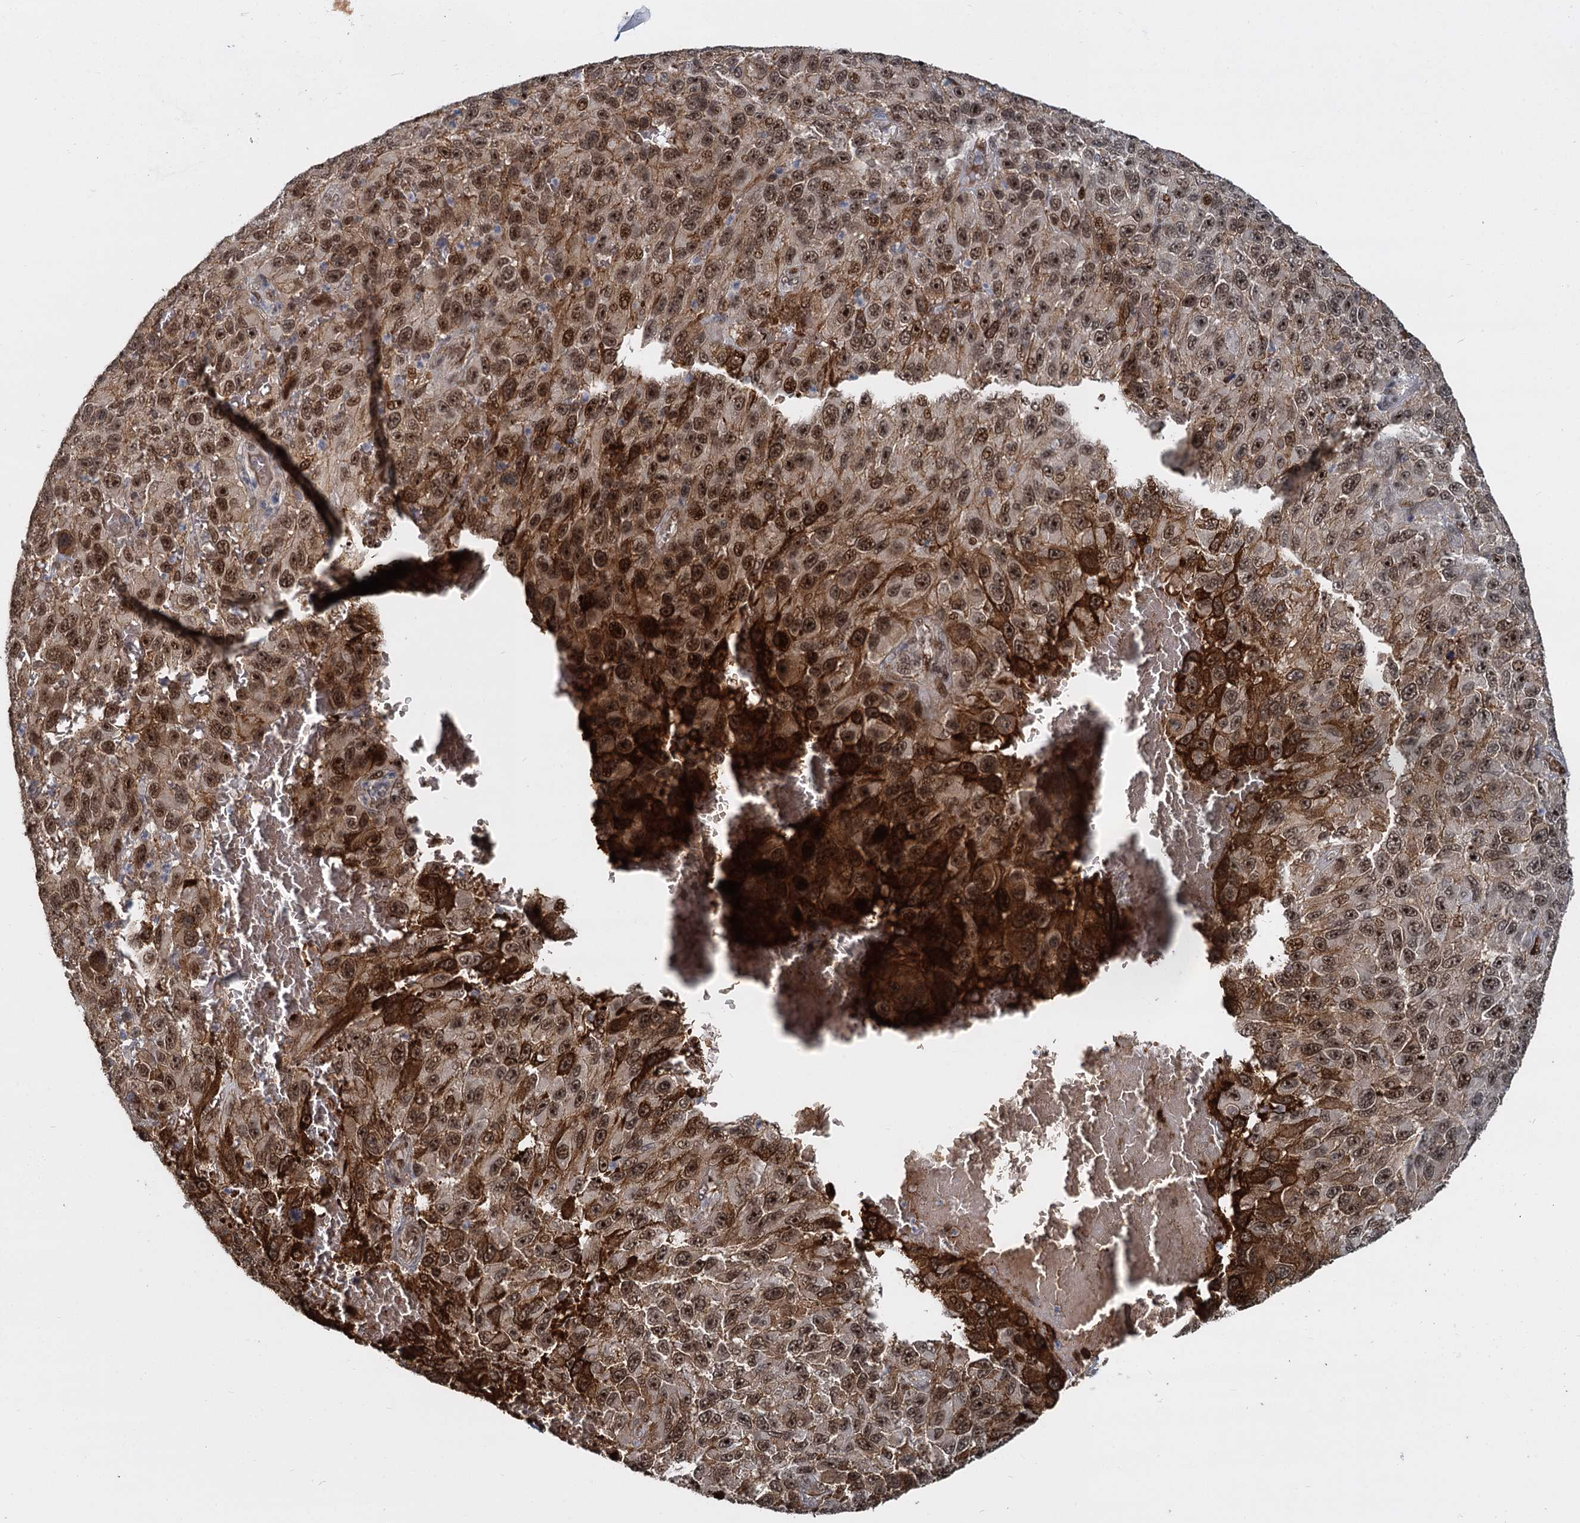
{"staining": {"intensity": "strong", "quantity": ">75%", "location": "cytoplasmic/membranous,nuclear"}, "tissue": "melanoma", "cell_type": "Tumor cells", "image_type": "cancer", "snomed": [{"axis": "morphology", "description": "Normal tissue, NOS"}, {"axis": "morphology", "description": "Malignant melanoma, NOS"}, {"axis": "topography", "description": "Skin"}], "caption": "This is a histology image of immunohistochemistry staining of malignant melanoma, which shows strong positivity in the cytoplasmic/membranous and nuclear of tumor cells.", "gene": "FANCI", "patient": {"sex": "female", "age": 96}}